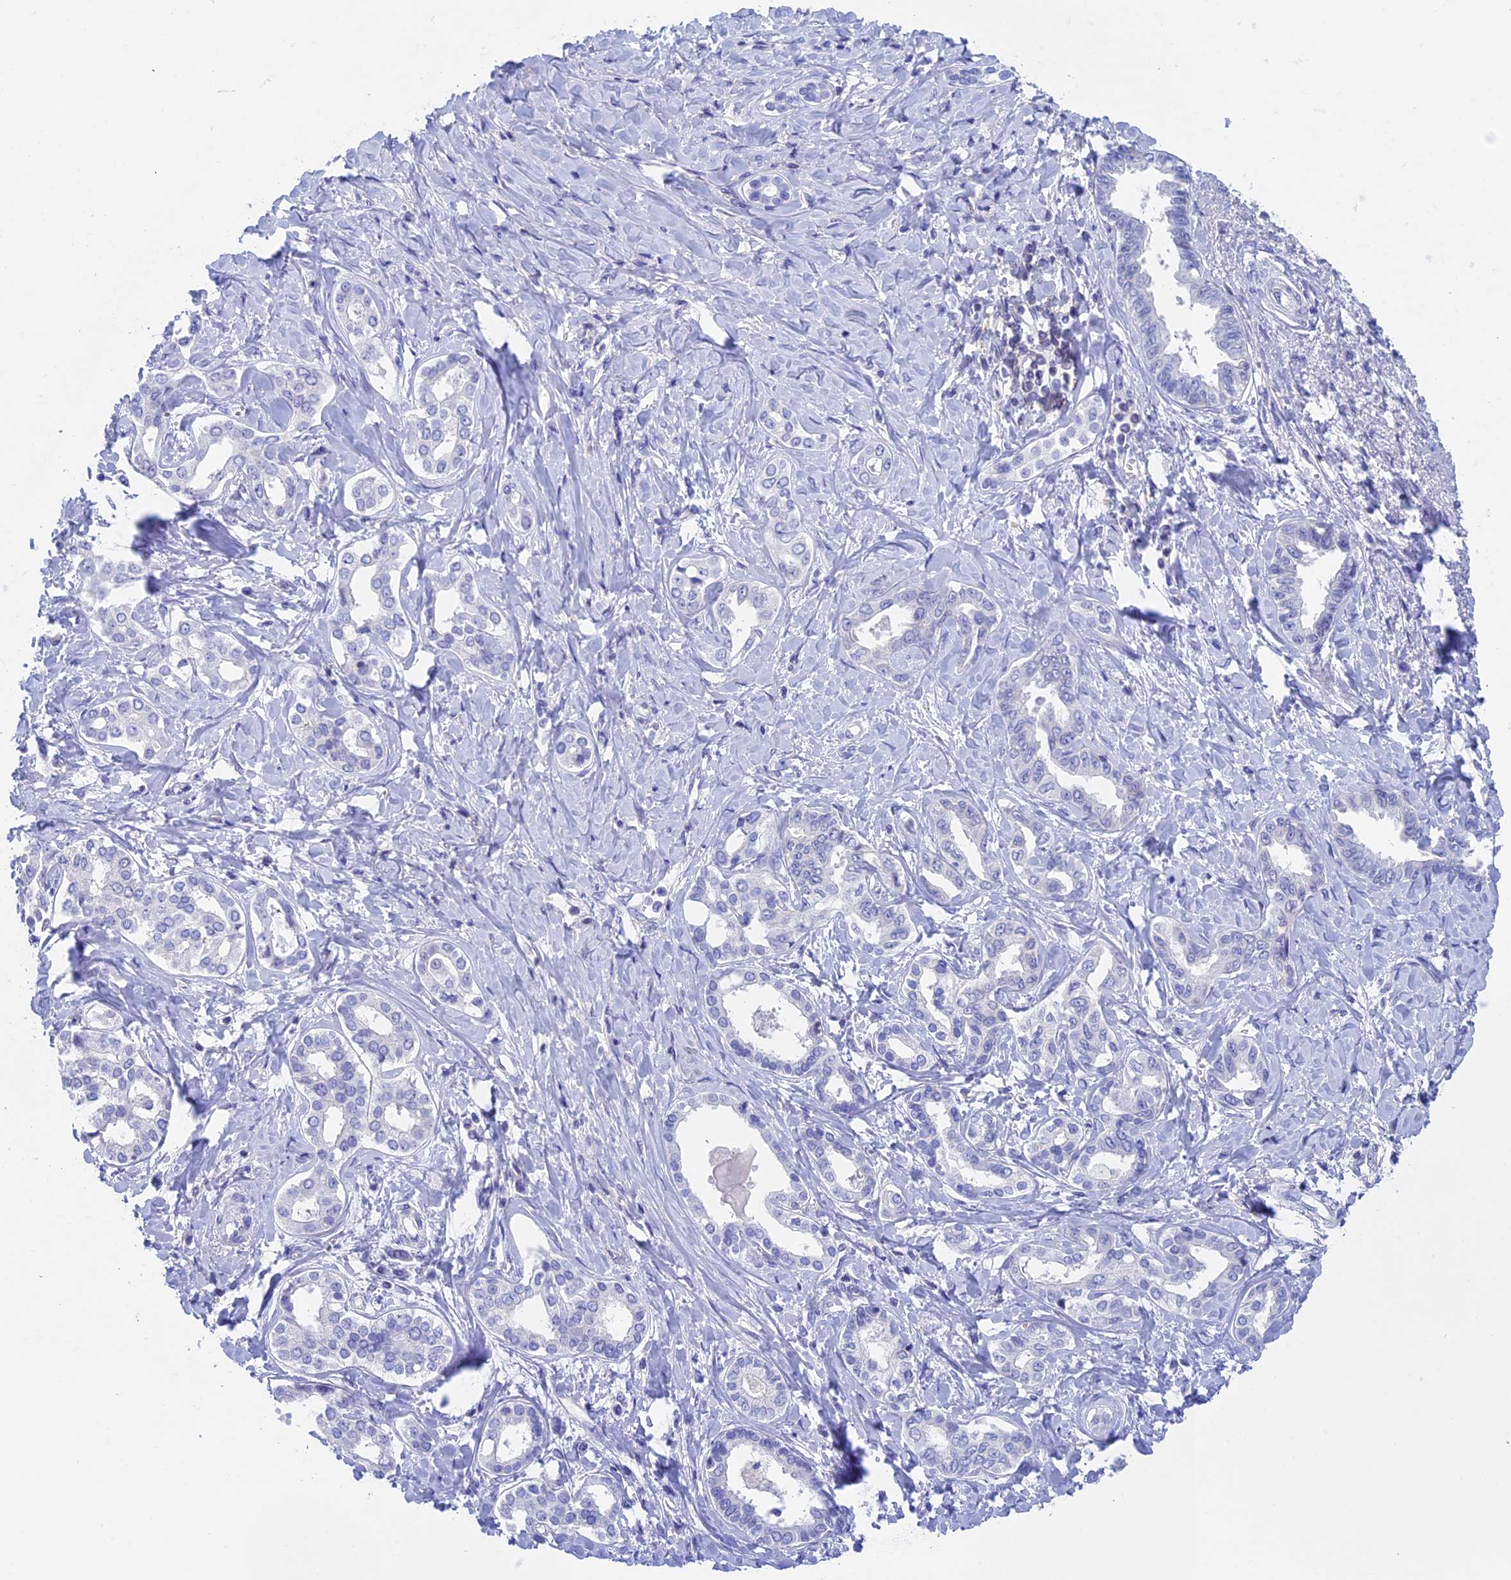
{"staining": {"intensity": "negative", "quantity": "none", "location": "none"}, "tissue": "liver cancer", "cell_type": "Tumor cells", "image_type": "cancer", "snomed": [{"axis": "morphology", "description": "Cholangiocarcinoma"}, {"axis": "topography", "description": "Liver"}], "caption": "Immunohistochemical staining of human liver cholangiocarcinoma reveals no significant expression in tumor cells.", "gene": "SEPTIN1", "patient": {"sex": "female", "age": 77}}